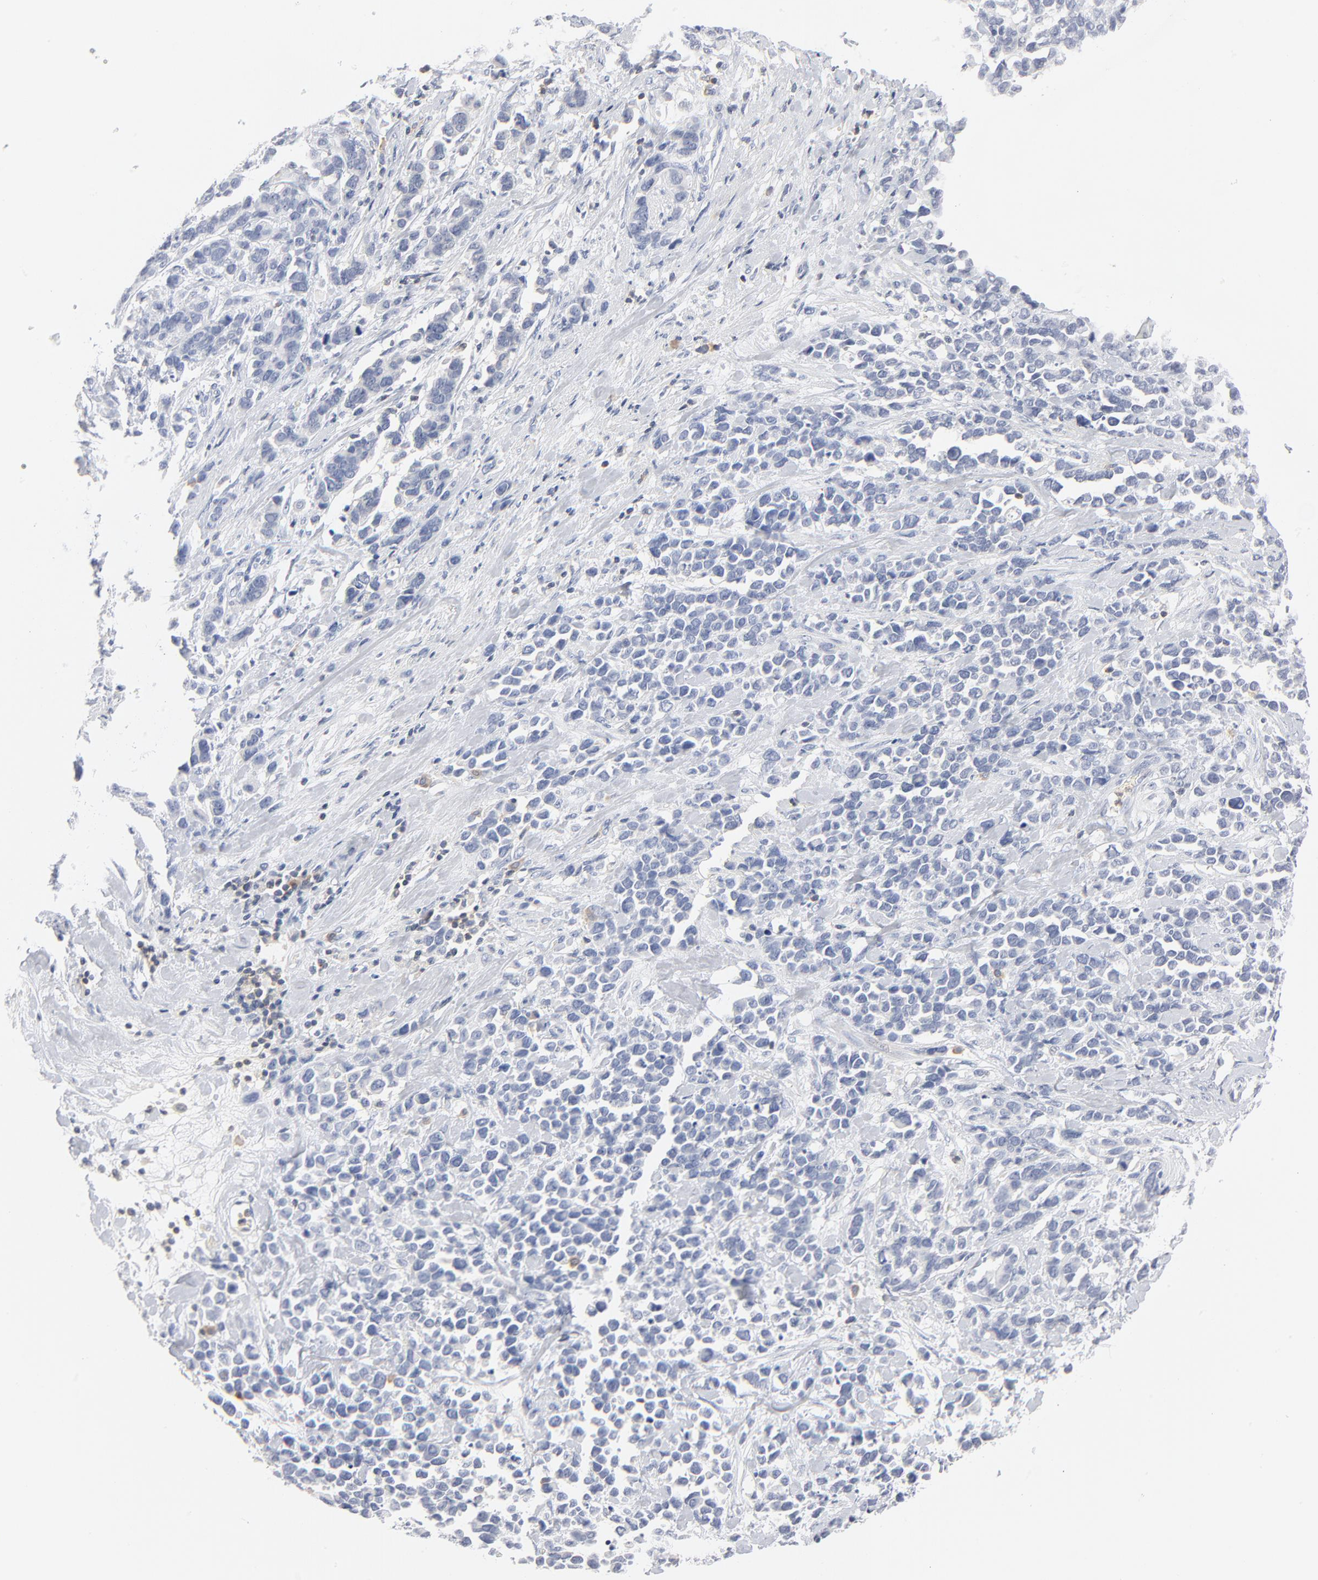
{"staining": {"intensity": "negative", "quantity": "none", "location": "none"}, "tissue": "stomach cancer", "cell_type": "Tumor cells", "image_type": "cancer", "snomed": [{"axis": "morphology", "description": "Adenocarcinoma, NOS"}, {"axis": "topography", "description": "Stomach, upper"}], "caption": "High magnification brightfield microscopy of stomach cancer stained with DAB (3,3'-diaminobenzidine) (brown) and counterstained with hematoxylin (blue): tumor cells show no significant positivity.", "gene": "PTK2B", "patient": {"sex": "male", "age": 71}}